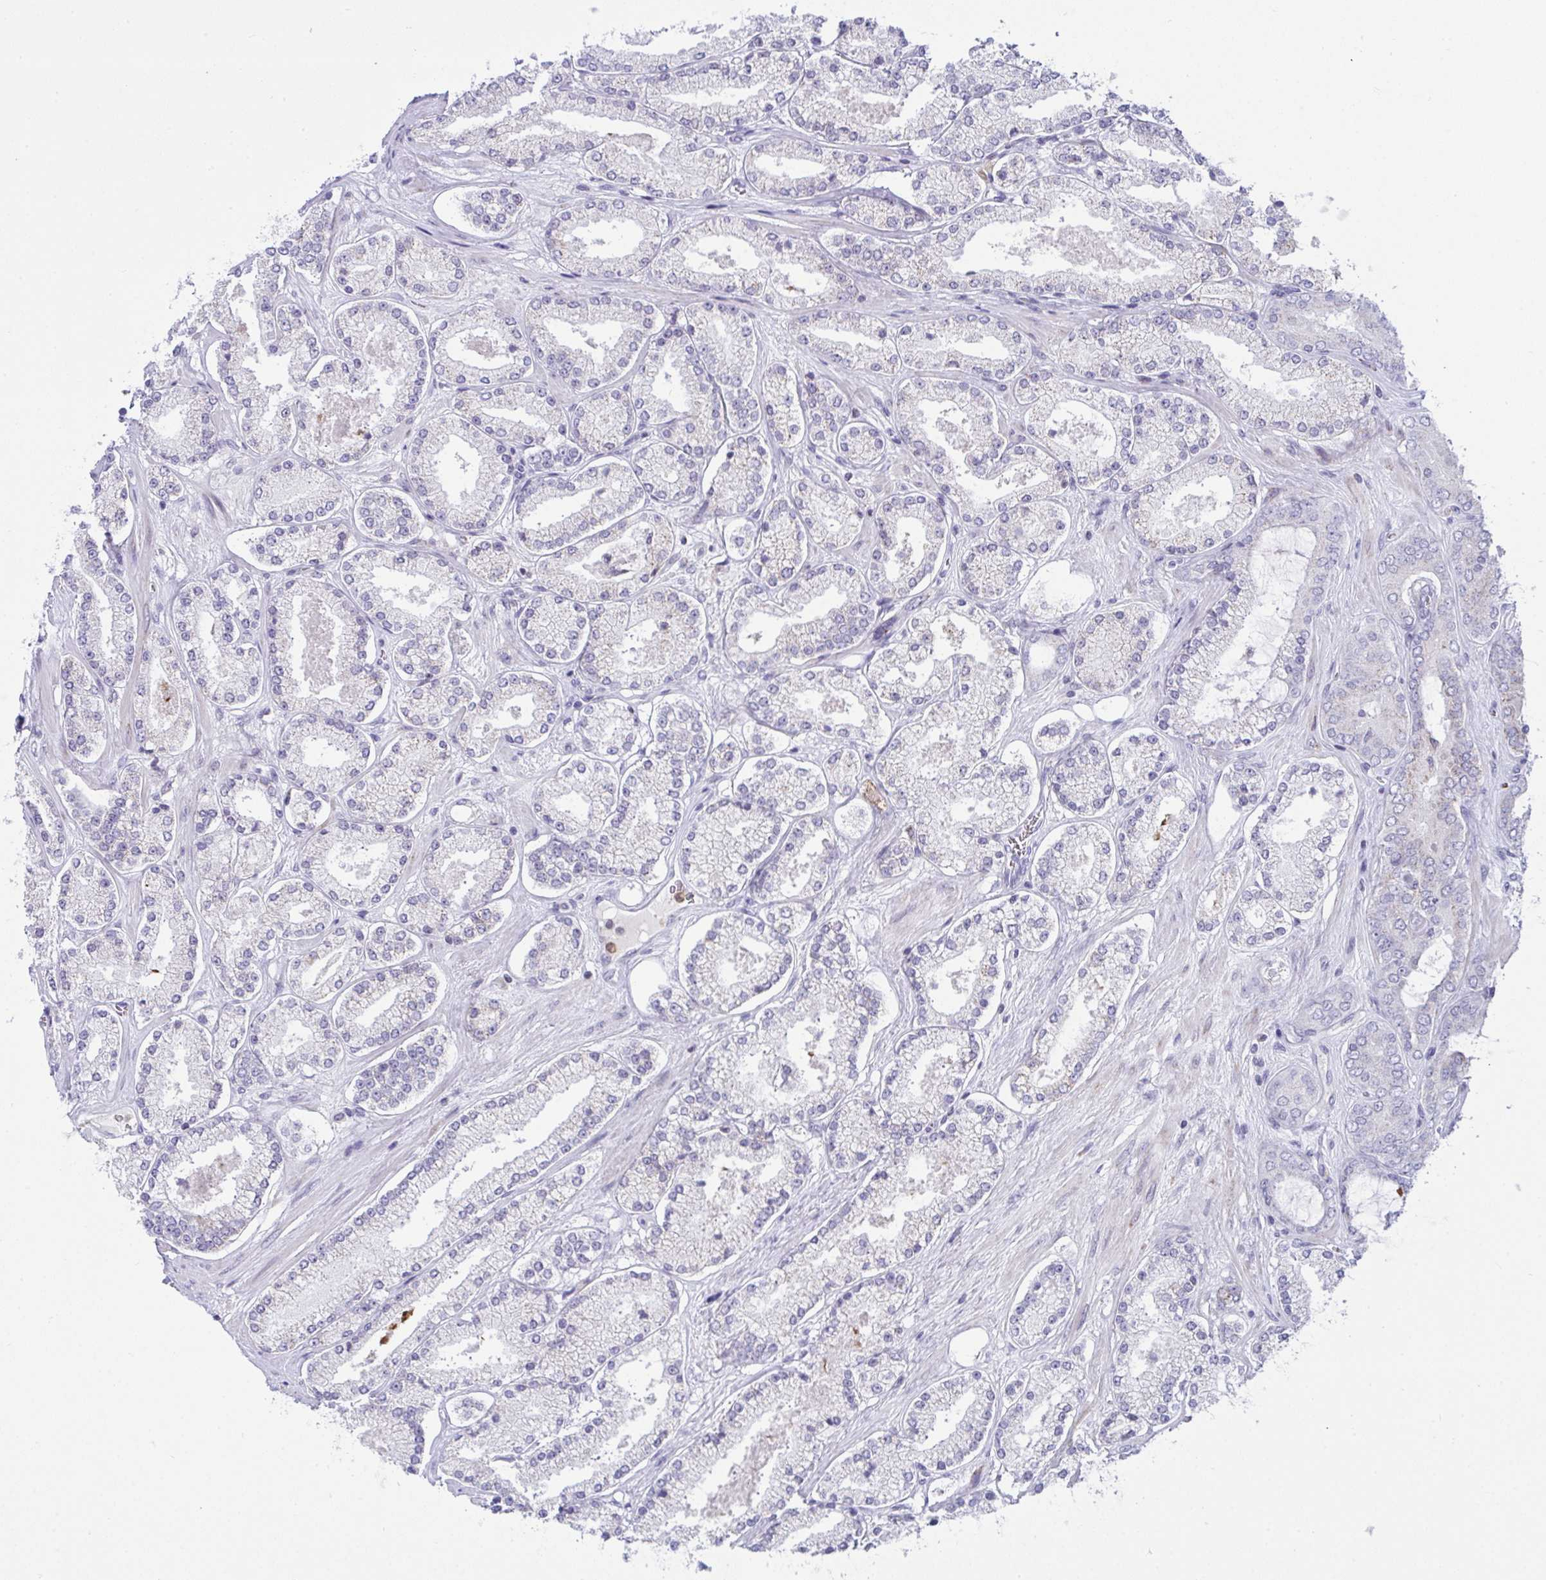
{"staining": {"intensity": "negative", "quantity": "none", "location": "none"}, "tissue": "prostate cancer", "cell_type": "Tumor cells", "image_type": "cancer", "snomed": [{"axis": "morphology", "description": "Adenocarcinoma, High grade"}, {"axis": "topography", "description": "Prostate"}], "caption": "Histopathology image shows no protein positivity in tumor cells of prostate cancer (high-grade adenocarcinoma) tissue. (DAB (3,3'-diaminobenzidine) immunohistochemistry with hematoxylin counter stain).", "gene": "PLA2G12B", "patient": {"sex": "male", "age": 63}}